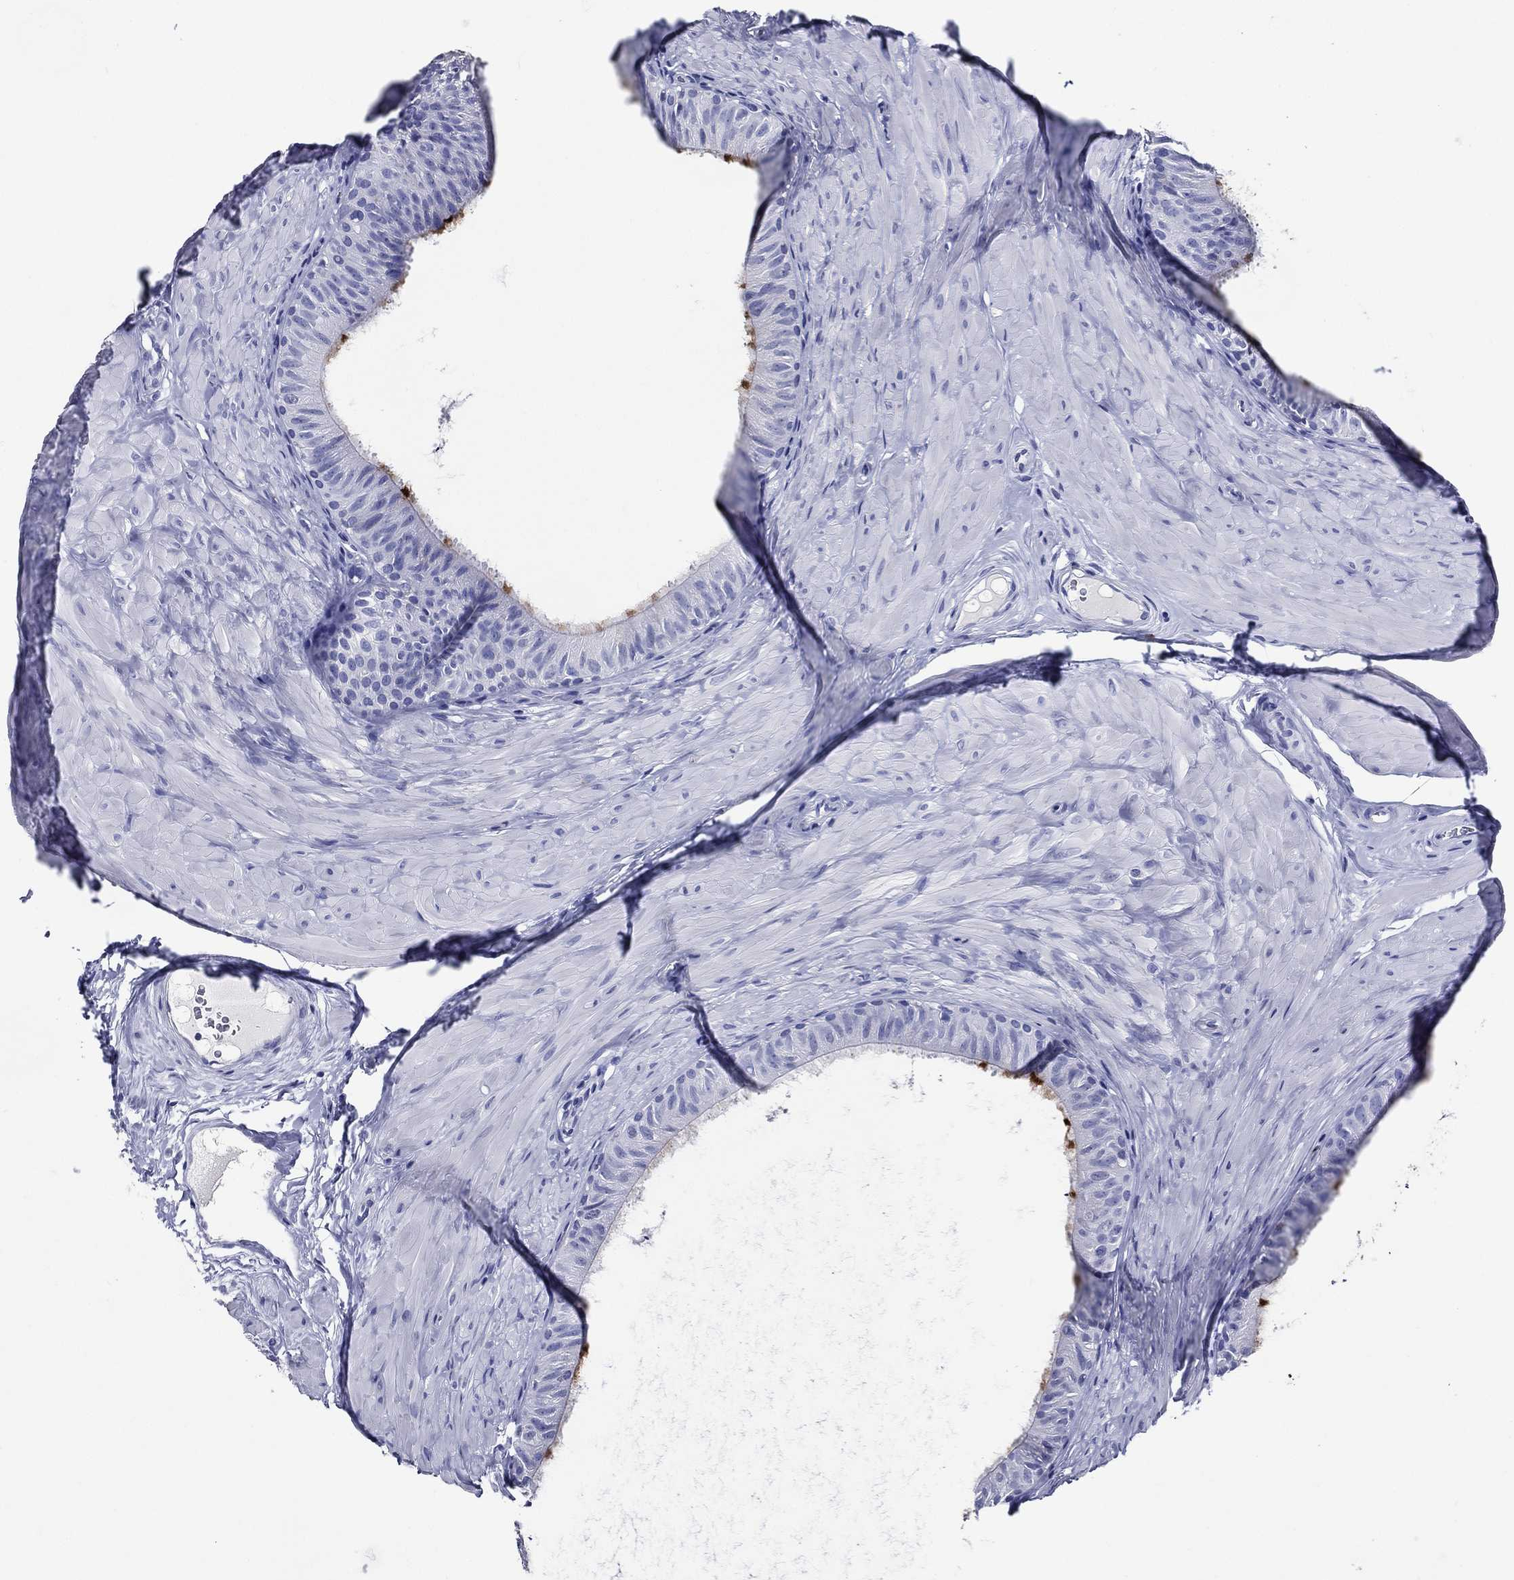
{"staining": {"intensity": "strong", "quantity": "<25%", "location": "cytoplasmic/membranous"}, "tissue": "epididymis", "cell_type": "Glandular cells", "image_type": "normal", "snomed": [{"axis": "morphology", "description": "Normal tissue, NOS"}, {"axis": "topography", "description": "Epididymis"}], "caption": "DAB immunohistochemical staining of unremarkable human epididymis displays strong cytoplasmic/membranous protein expression in about <25% of glandular cells. (DAB IHC, brown staining for protein, blue staining for nuclei).", "gene": "ACE2", "patient": {"sex": "male", "age": 34}}